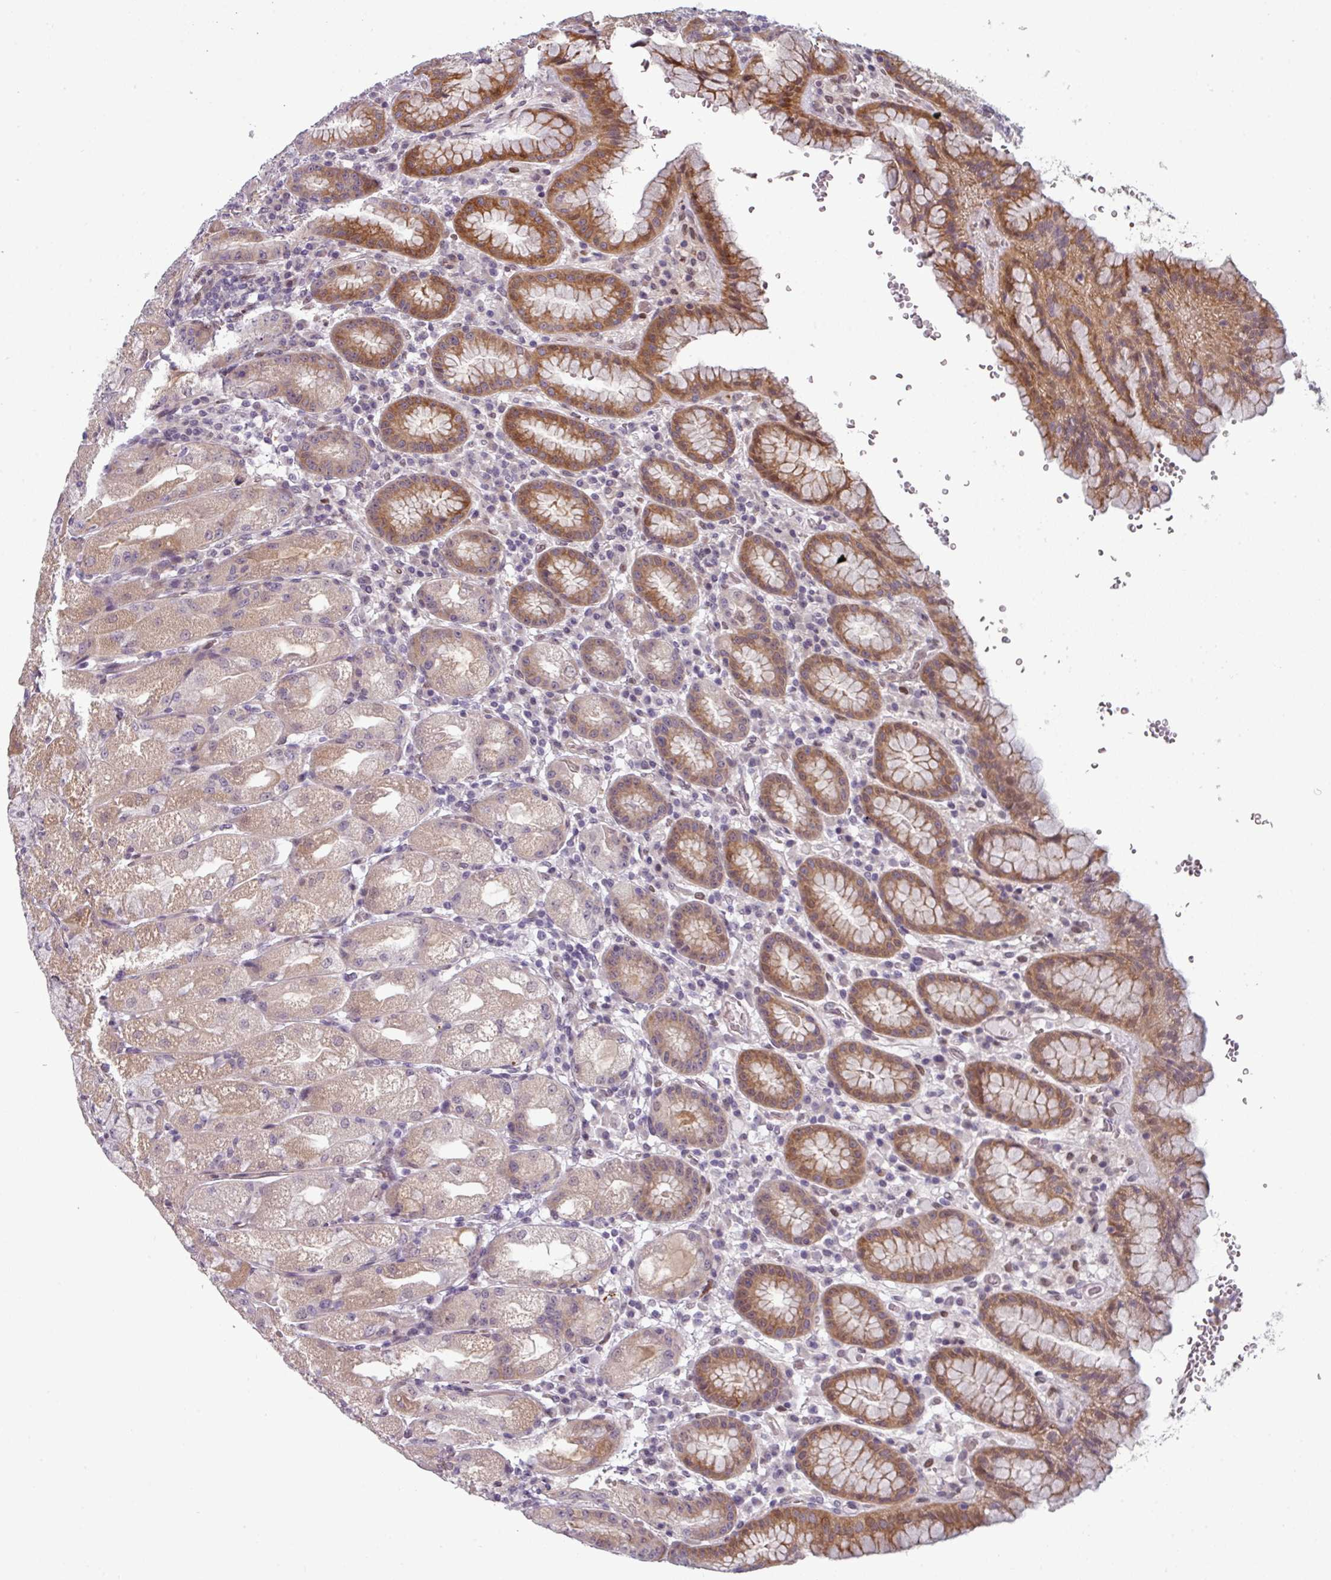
{"staining": {"intensity": "moderate", "quantity": "25%-75%", "location": "cytoplasmic/membranous"}, "tissue": "stomach", "cell_type": "Glandular cells", "image_type": "normal", "snomed": [{"axis": "morphology", "description": "Normal tissue, NOS"}, {"axis": "topography", "description": "Stomach, upper"}], "caption": "Brown immunohistochemical staining in normal stomach reveals moderate cytoplasmic/membranous expression in approximately 25%-75% of glandular cells.", "gene": "PRAMEF12", "patient": {"sex": "male", "age": 52}}